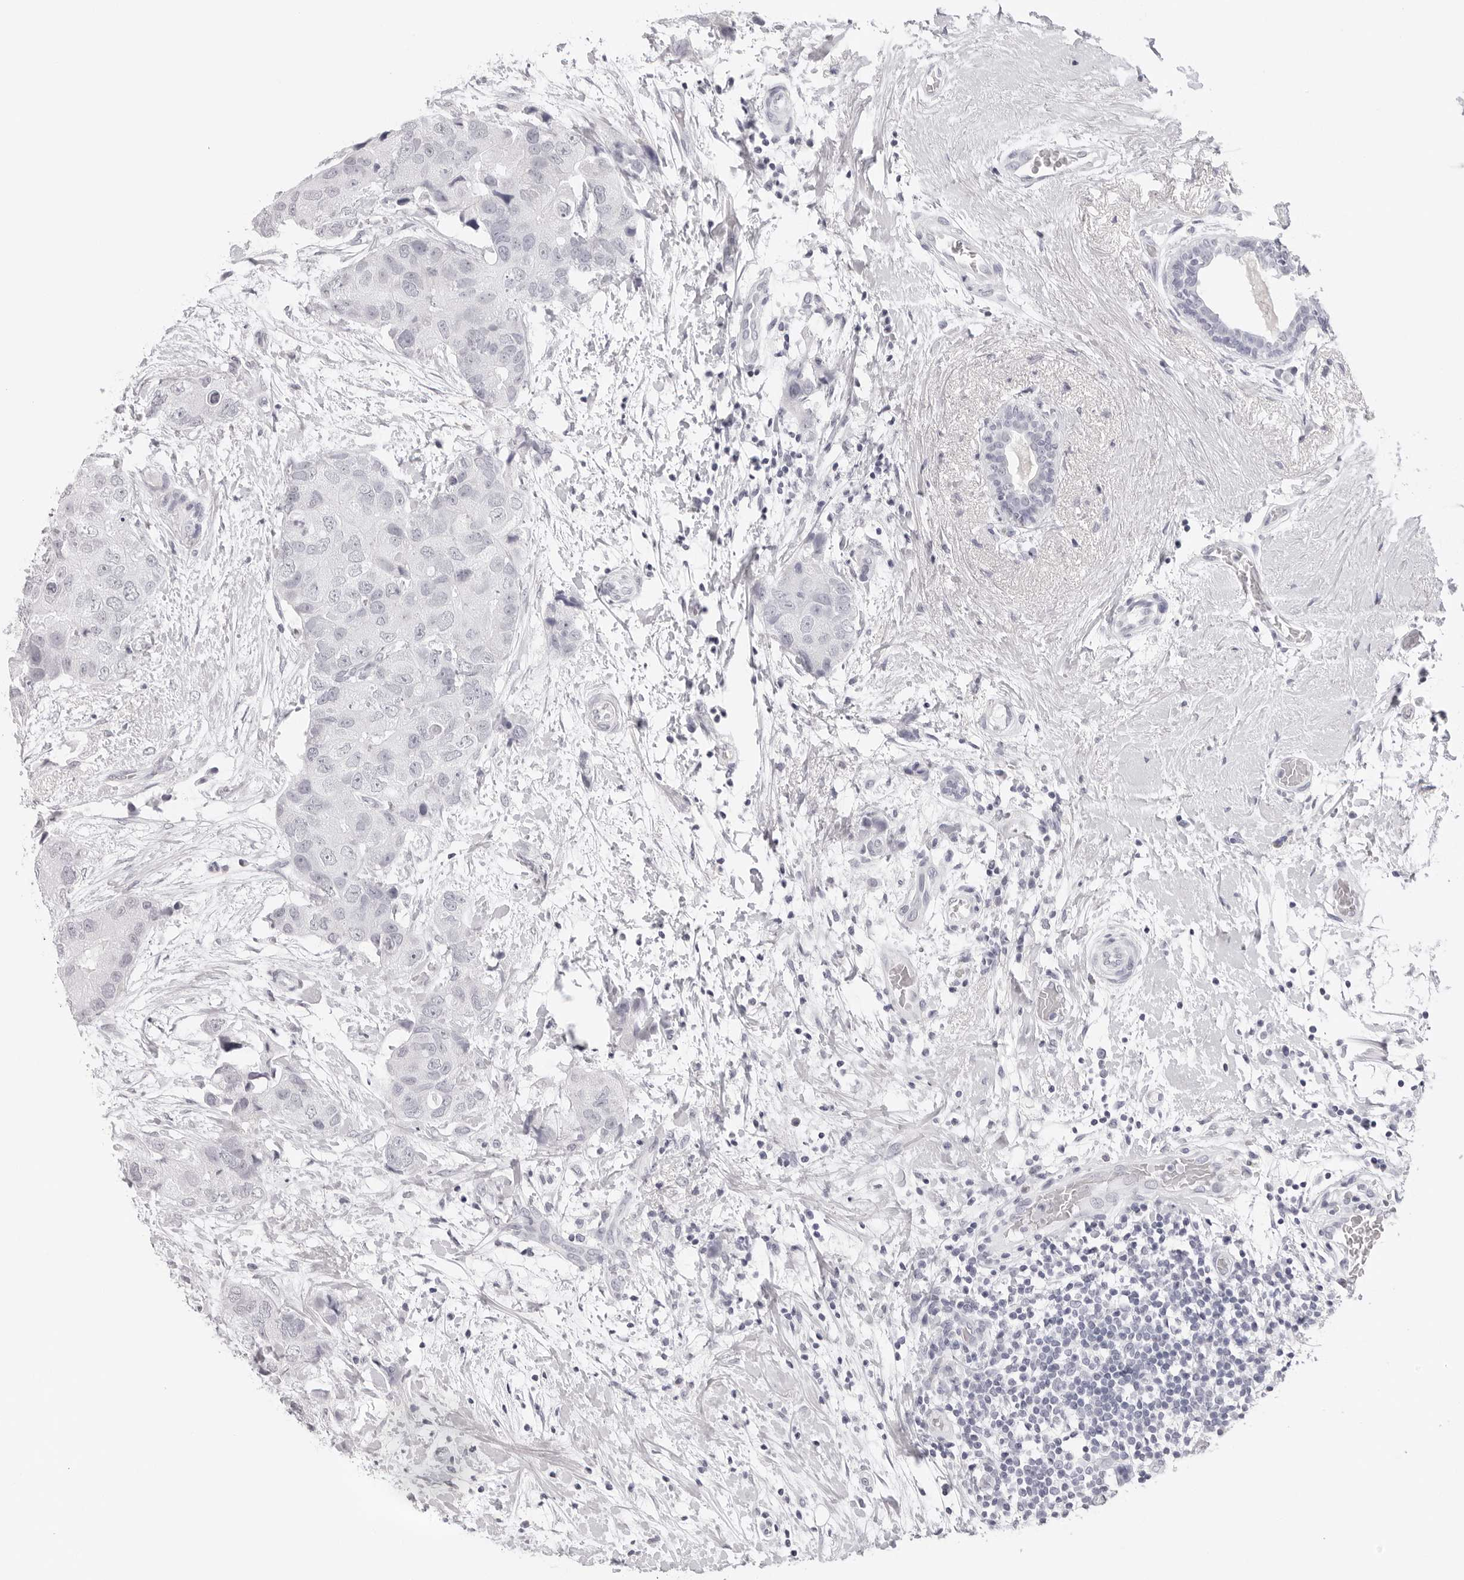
{"staining": {"intensity": "negative", "quantity": "none", "location": "none"}, "tissue": "breast cancer", "cell_type": "Tumor cells", "image_type": "cancer", "snomed": [{"axis": "morphology", "description": "Duct carcinoma"}, {"axis": "topography", "description": "Breast"}], "caption": "A high-resolution histopathology image shows IHC staining of intraductal carcinoma (breast), which demonstrates no significant positivity in tumor cells.", "gene": "CST5", "patient": {"sex": "female", "age": 62}}